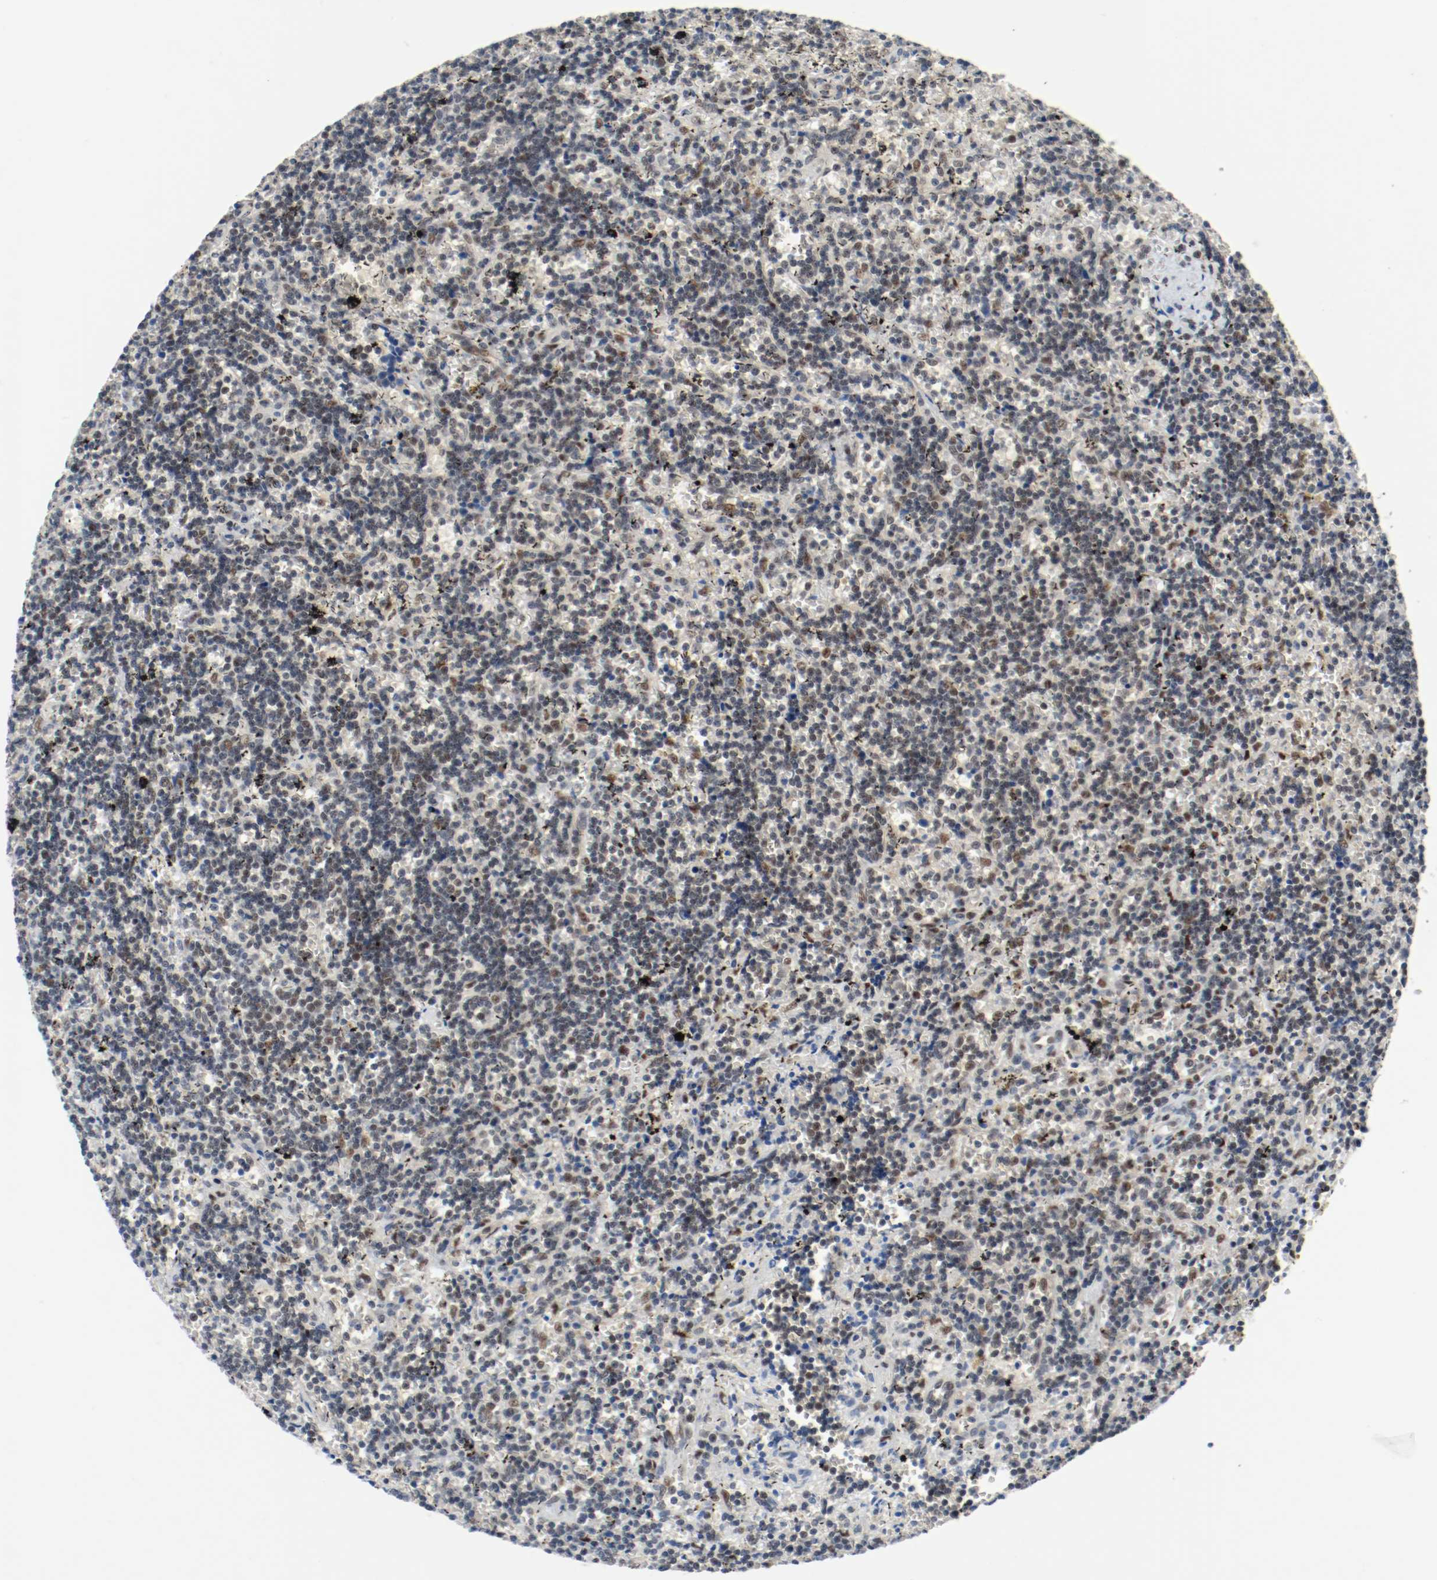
{"staining": {"intensity": "weak", "quantity": "<25%", "location": "nuclear"}, "tissue": "lymphoma", "cell_type": "Tumor cells", "image_type": "cancer", "snomed": [{"axis": "morphology", "description": "Malignant lymphoma, non-Hodgkin's type, Low grade"}, {"axis": "topography", "description": "Spleen"}], "caption": "Tumor cells show no significant expression in lymphoma. (Immunohistochemistry (ihc), brightfield microscopy, high magnification).", "gene": "ASH1L", "patient": {"sex": "male", "age": 60}}